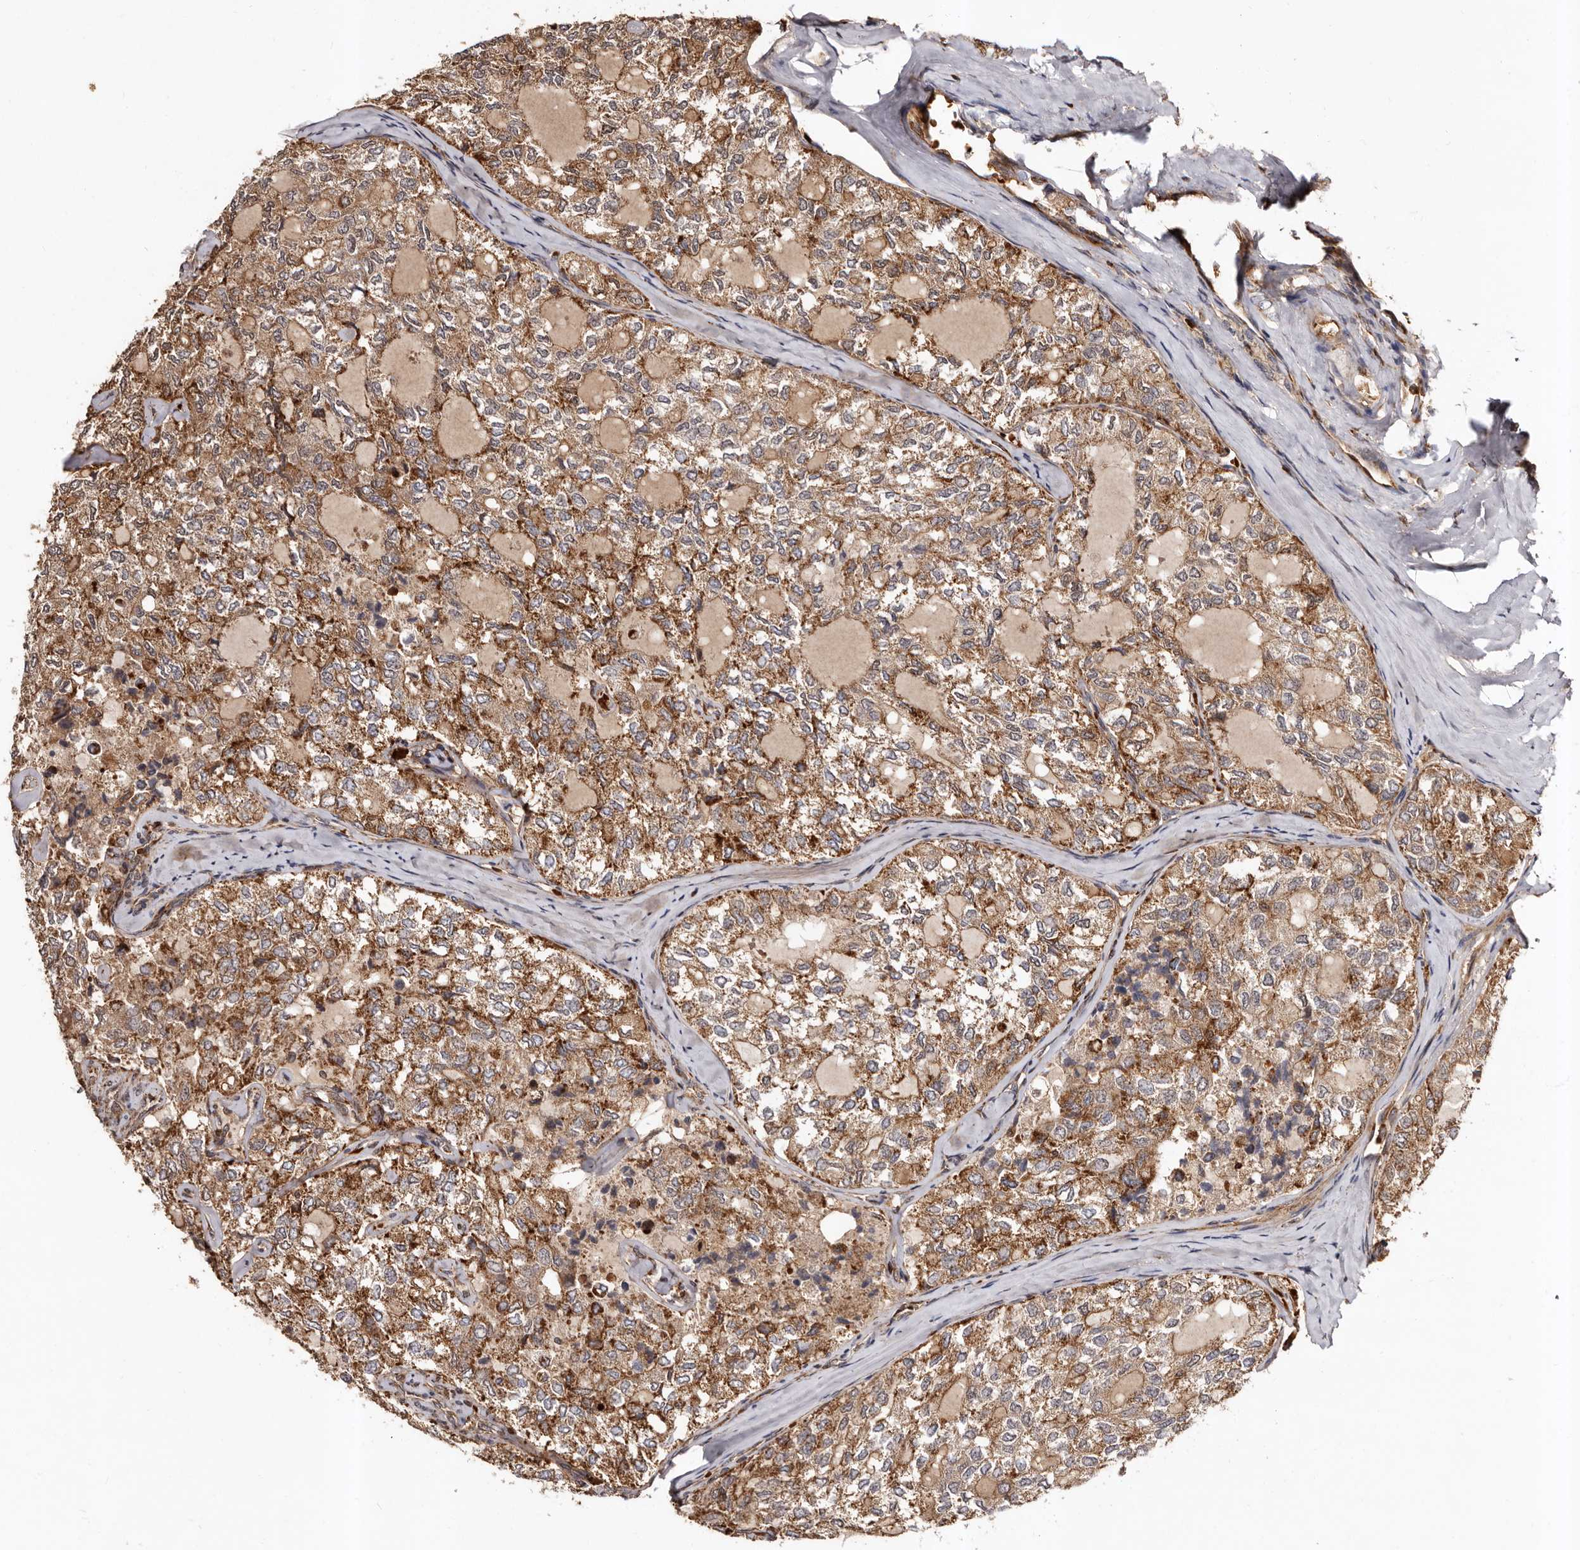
{"staining": {"intensity": "moderate", "quantity": ">75%", "location": "cytoplasmic/membranous"}, "tissue": "thyroid cancer", "cell_type": "Tumor cells", "image_type": "cancer", "snomed": [{"axis": "morphology", "description": "Follicular adenoma carcinoma, NOS"}, {"axis": "topography", "description": "Thyroid gland"}], "caption": "Immunohistochemistry histopathology image of neoplastic tissue: follicular adenoma carcinoma (thyroid) stained using immunohistochemistry (IHC) exhibits medium levels of moderate protein expression localized specifically in the cytoplasmic/membranous of tumor cells, appearing as a cytoplasmic/membranous brown color.", "gene": "BAX", "patient": {"sex": "male", "age": 75}}